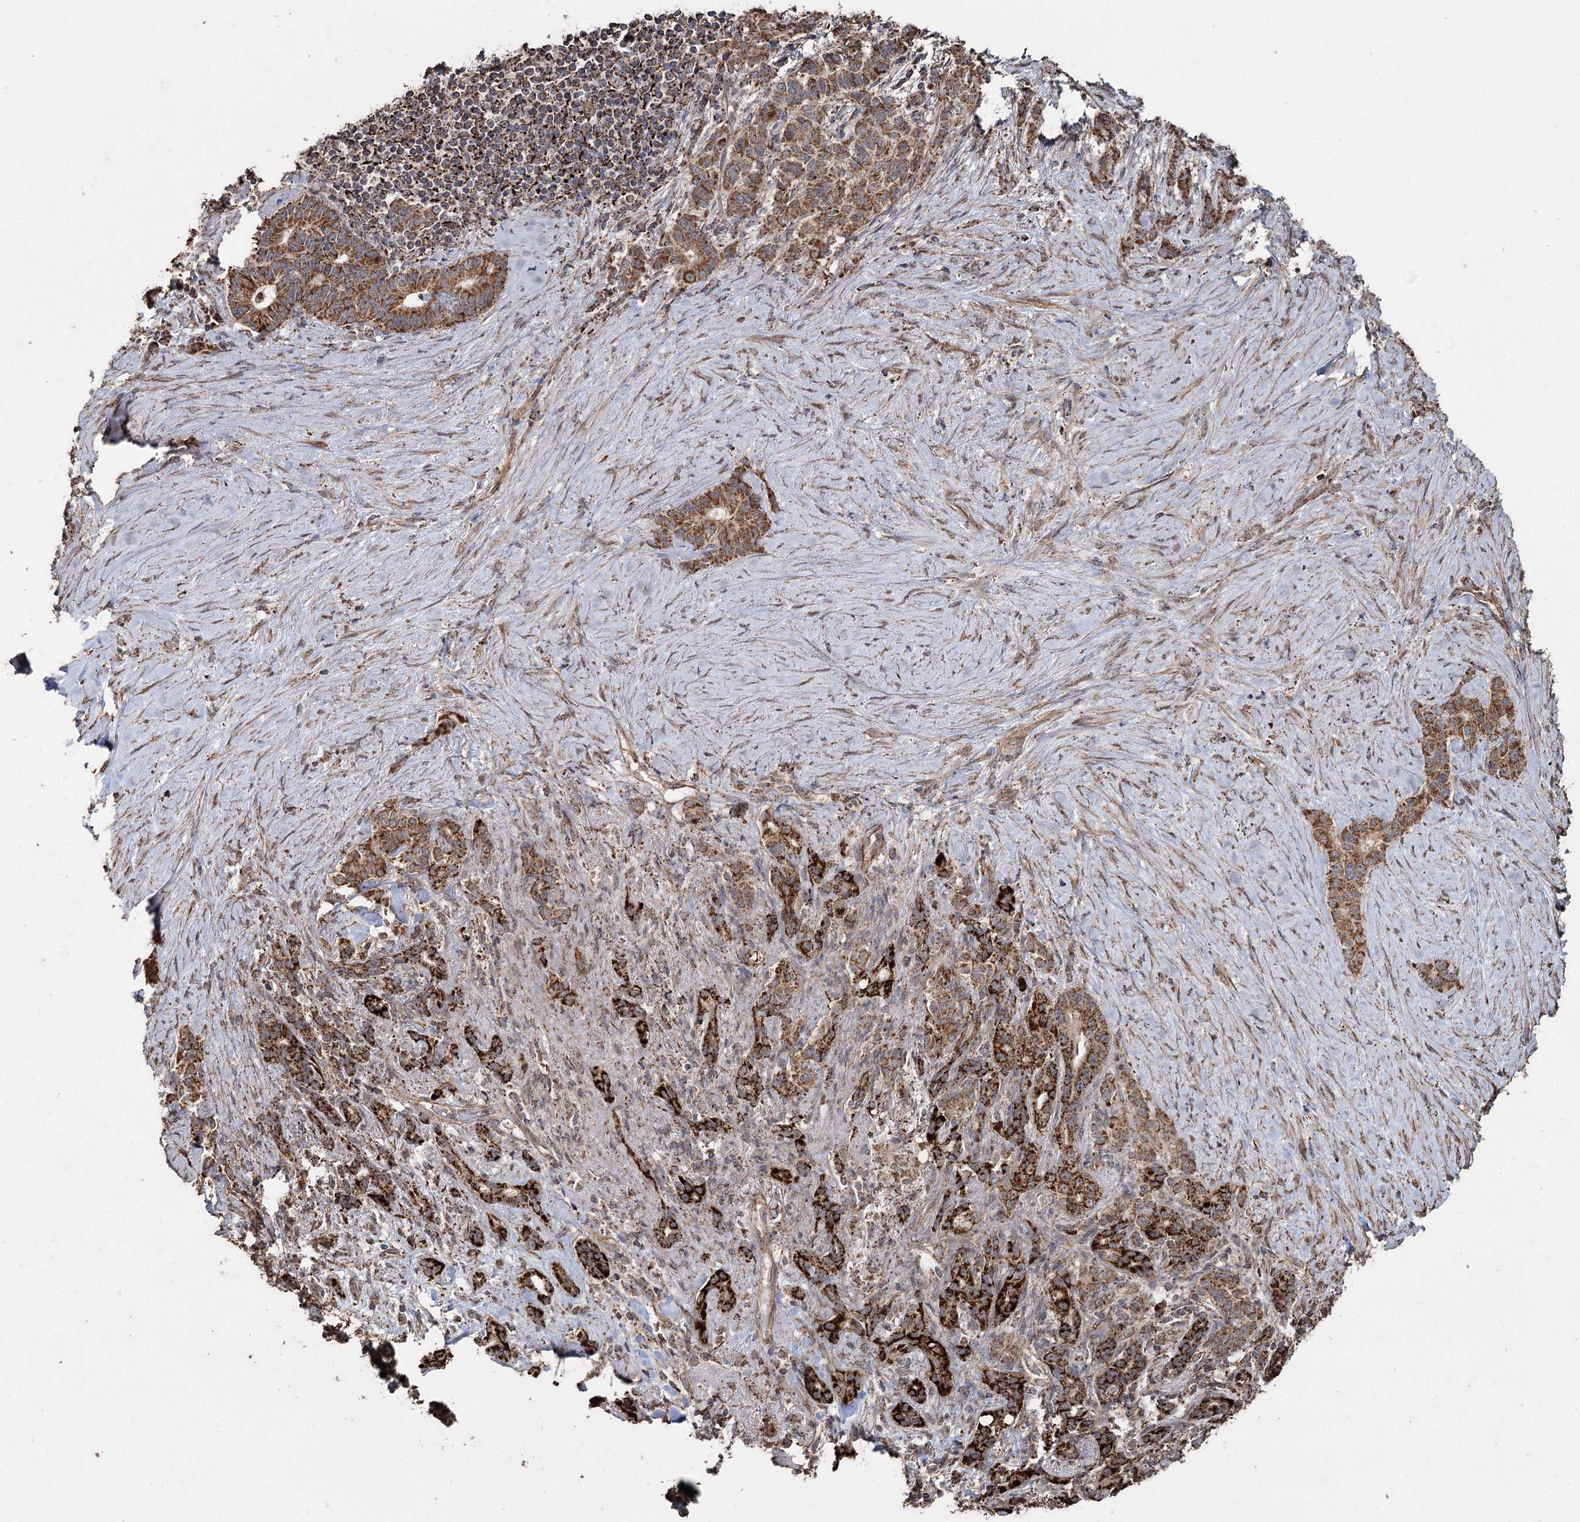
{"staining": {"intensity": "moderate", "quantity": ">75%", "location": "cytoplasmic/membranous"}, "tissue": "pancreatic cancer", "cell_type": "Tumor cells", "image_type": "cancer", "snomed": [{"axis": "morphology", "description": "Adenocarcinoma, NOS"}, {"axis": "topography", "description": "Pancreas"}], "caption": "Immunohistochemistry of human pancreatic adenocarcinoma displays medium levels of moderate cytoplasmic/membranous expression in about >75% of tumor cells.", "gene": "SLF2", "patient": {"sex": "female", "age": 74}}